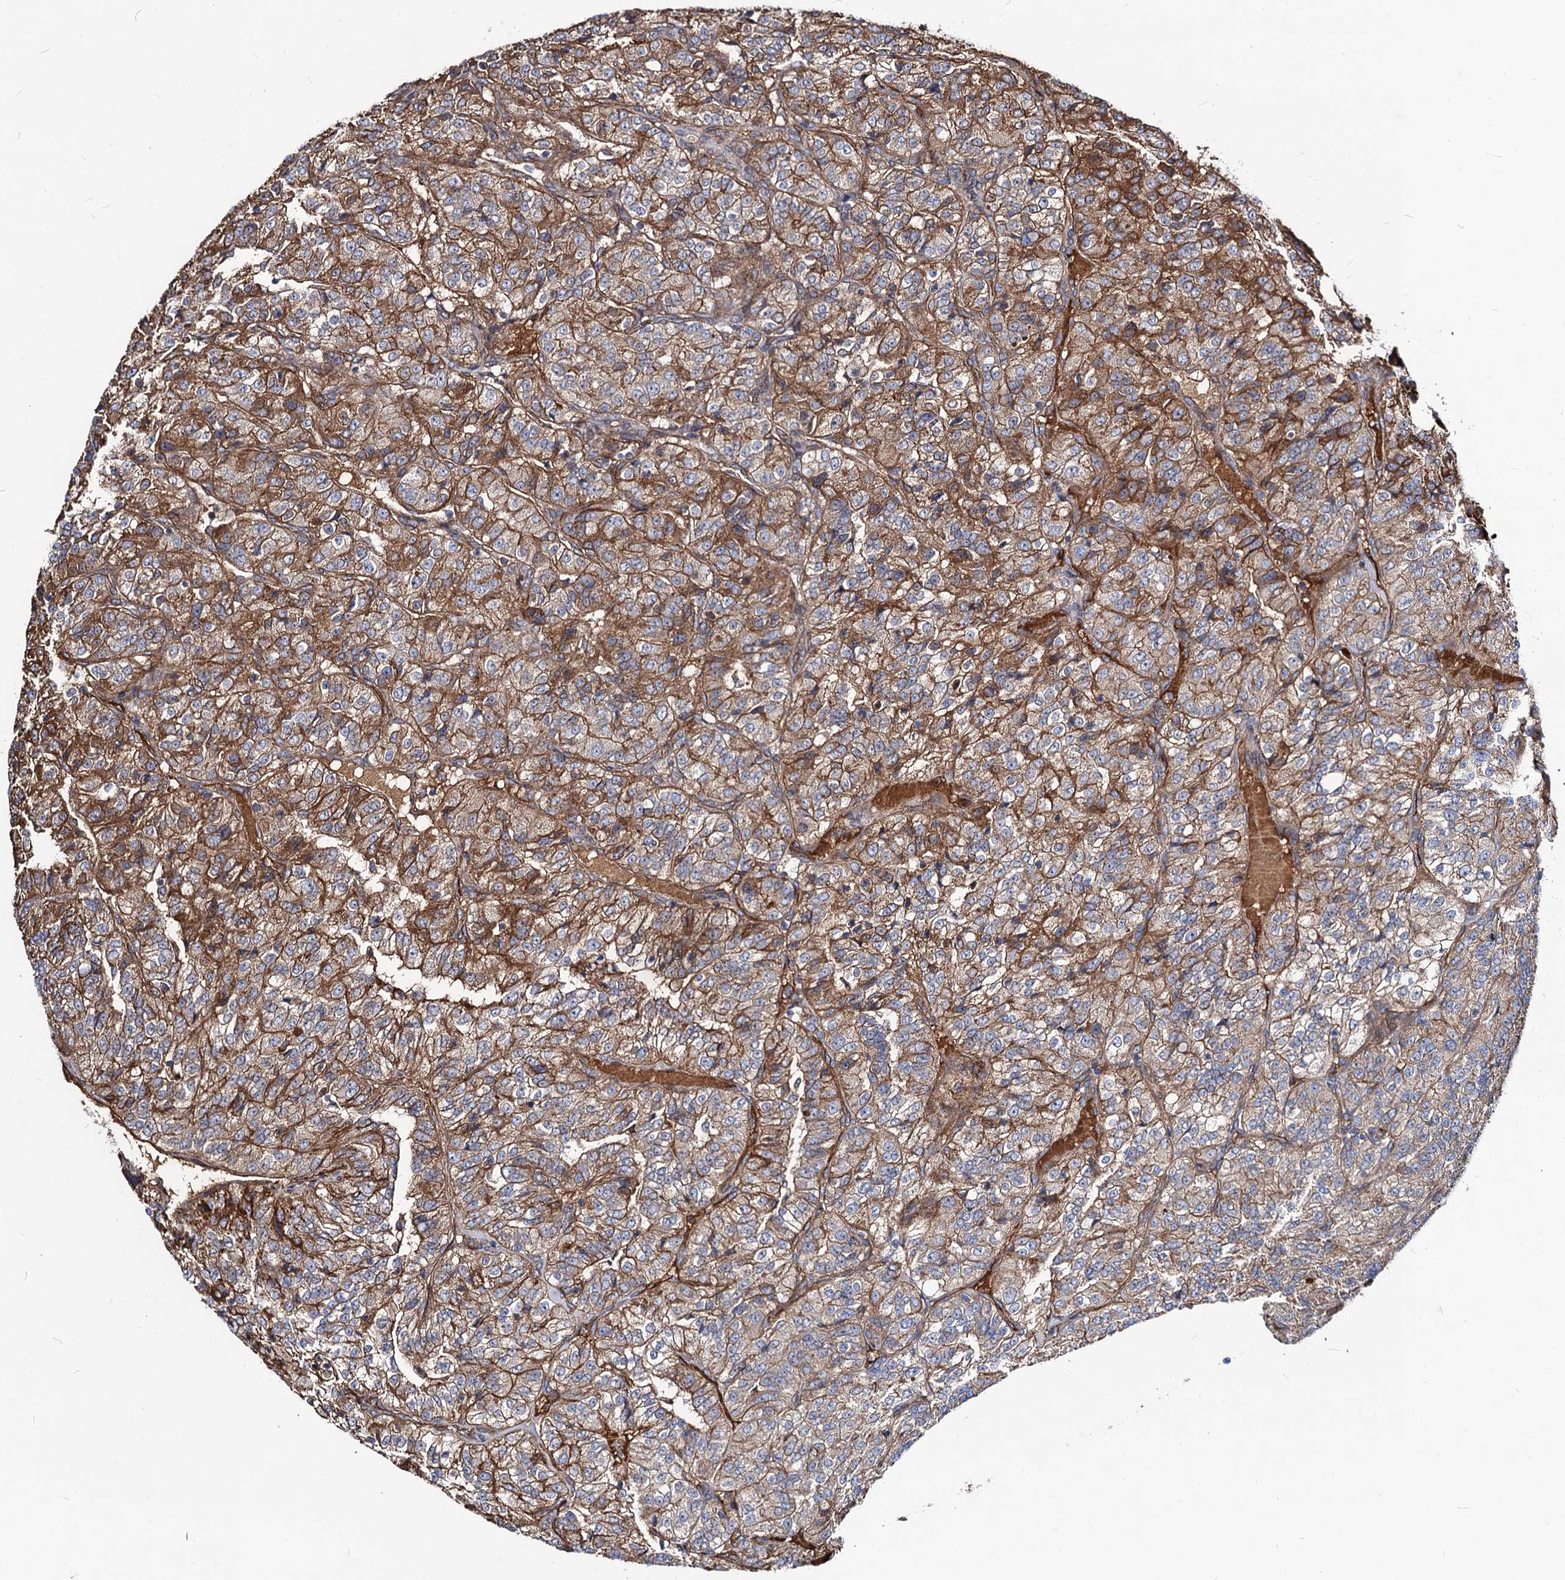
{"staining": {"intensity": "moderate", "quantity": ">75%", "location": "cytoplasmic/membranous"}, "tissue": "renal cancer", "cell_type": "Tumor cells", "image_type": "cancer", "snomed": [{"axis": "morphology", "description": "Adenocarcinoma, NOS"}, {"axis": "topography", "description": "Kidney"}], "caption": "Protein analysis of renal adenocarcinoma tissue reveals moderate cytoplasmic/membranous staining in about >75% of tumor cells. (DAB IHC with brightfield microscopy, high magnification).", "gene": "CIP2A", "patient": {"sex": "female", "age": 63}}